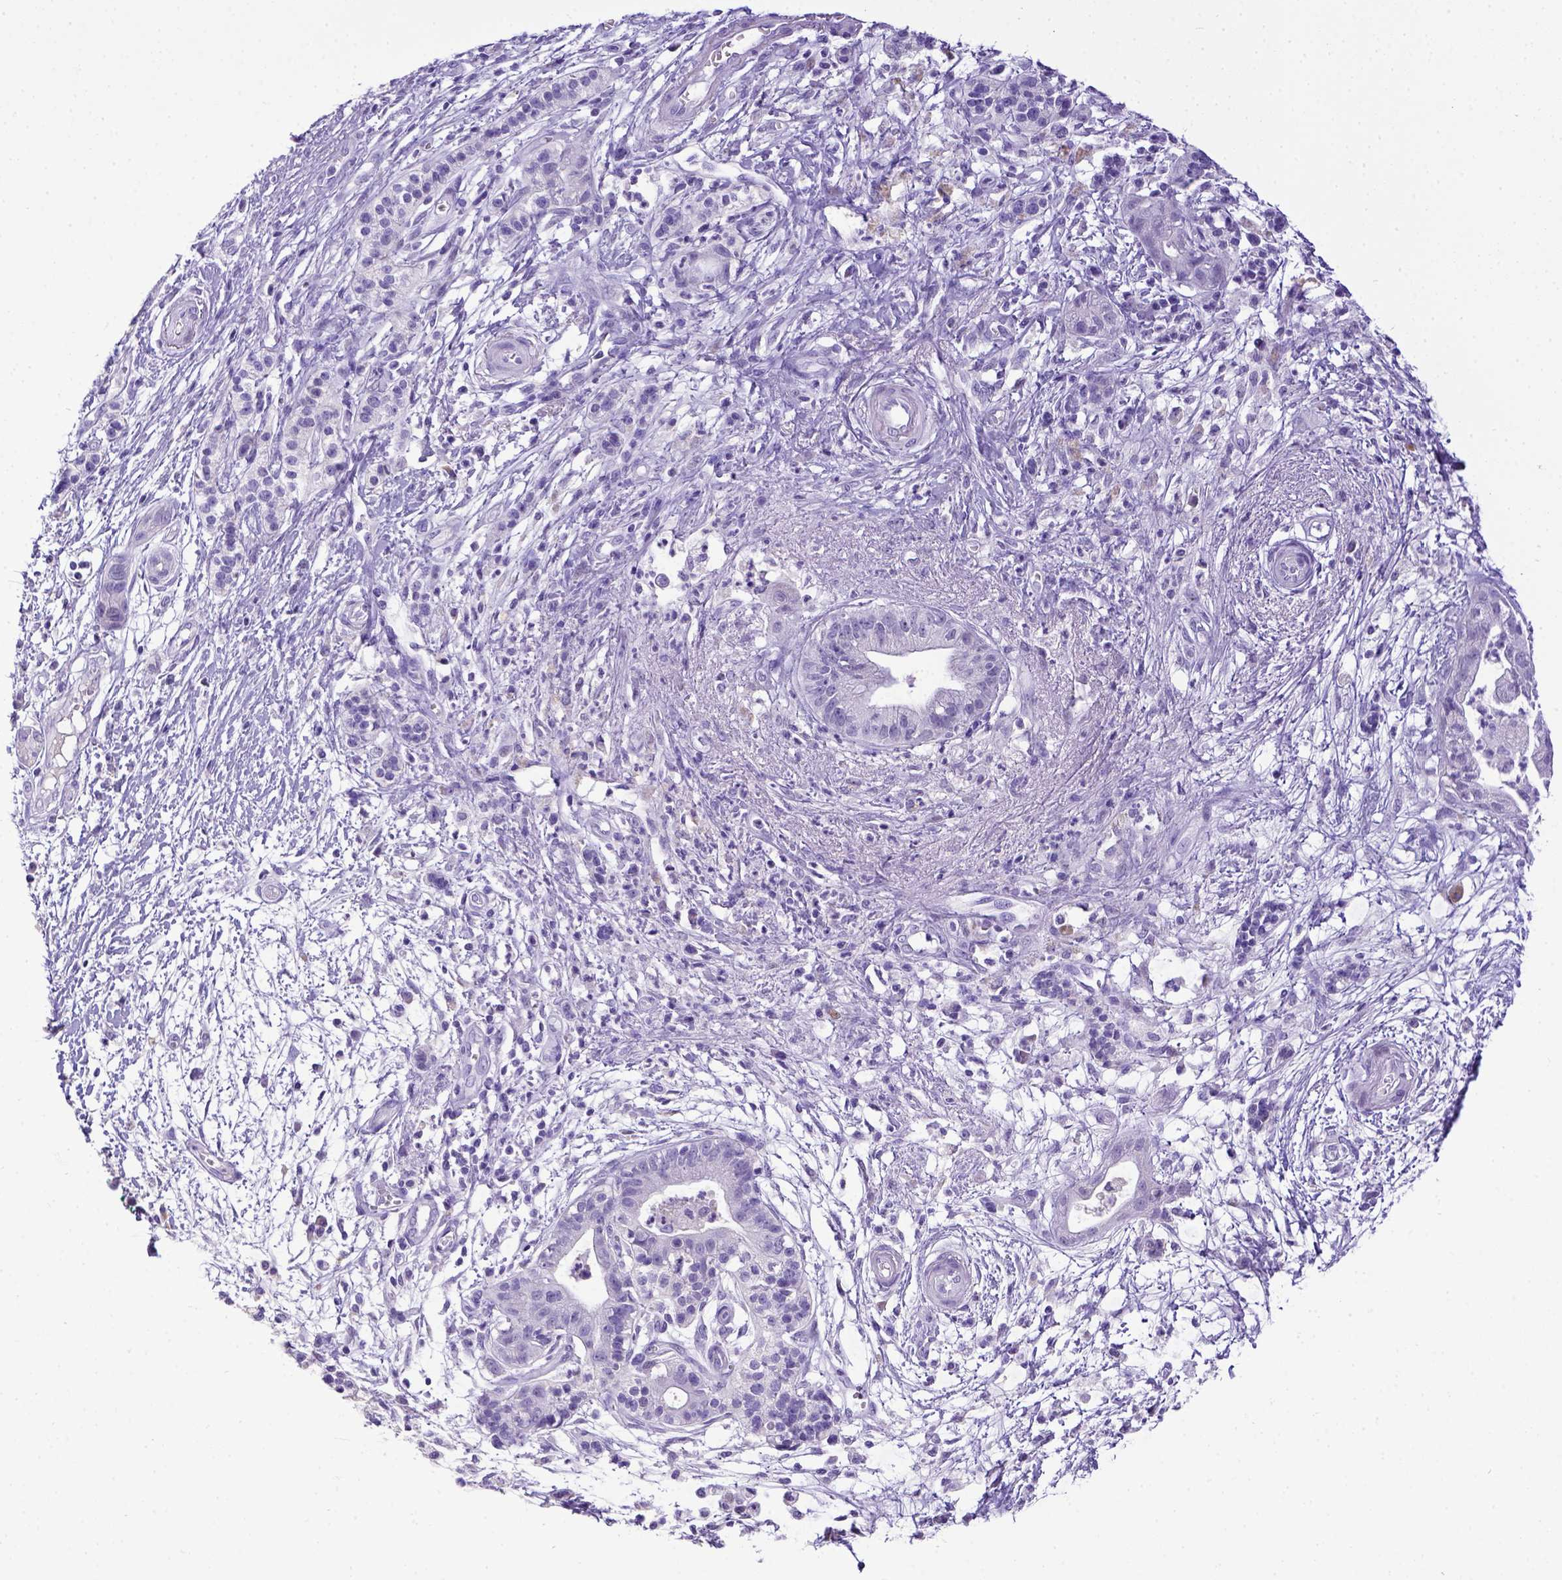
{"staining": {"intensity": "negative", "quantity": "none", "location": "none"}, "tissue": "pancreatic cancer", "cell_type": "Tumor cells", "image_type": "cancer", "snomed": [{"axis": "morphology", "description": "Normal tissue, NOS"}, {"axis": "morphology", "description": "Adenocarcinoma, NOS"}, {"axis": "topography", "description": "Lymph node"}, {"axis": "topography", "description": "Pancreas"}], "caption": "Immunohistochemistry of pancreatic cancer (adenocarcinoma) shows no expression in tumor cells.", "gene": "ESR1", "patient": {"sex": "female", "age": 58}}